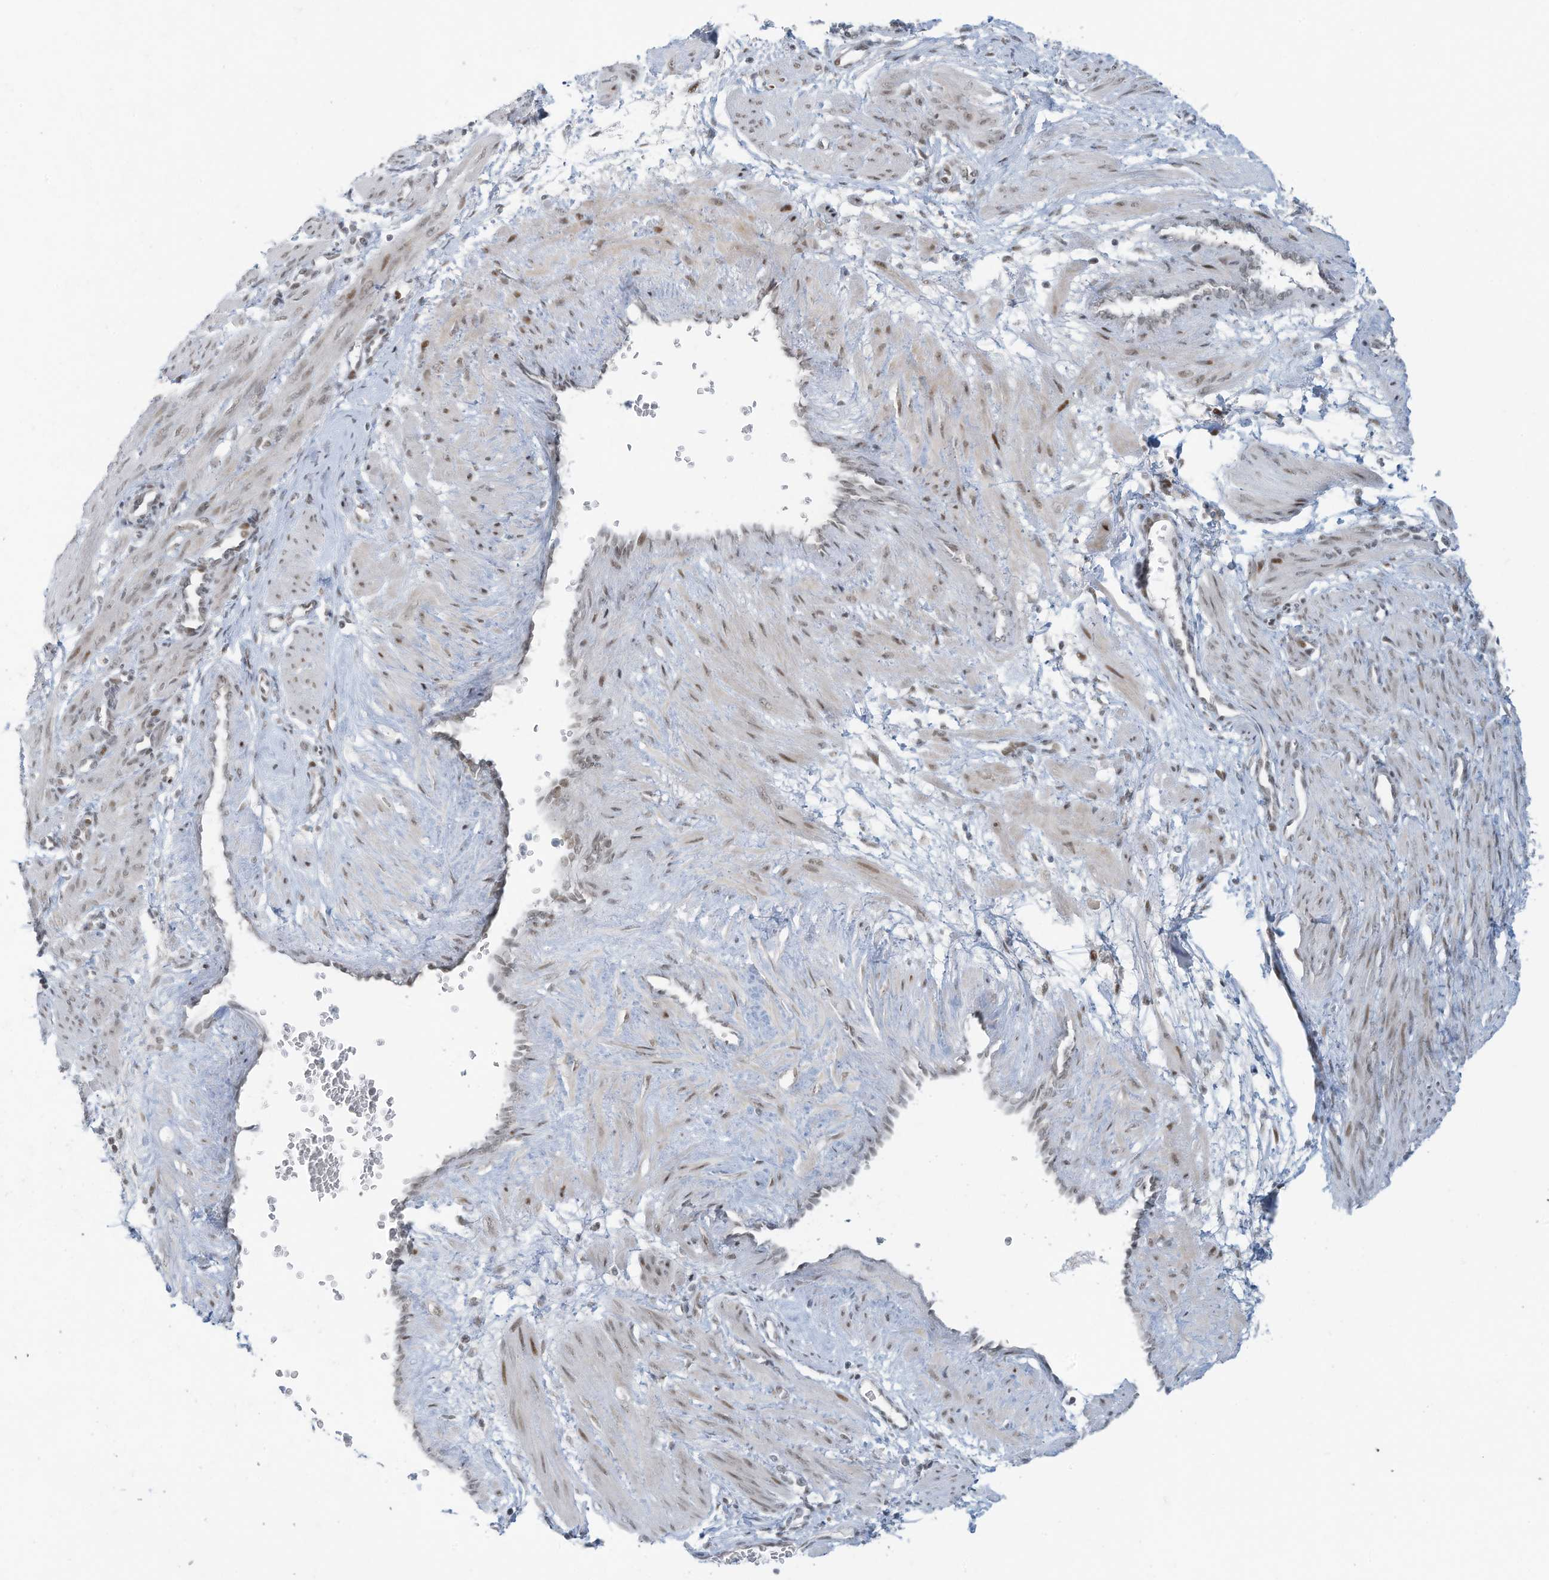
{"staining": {"intensity": "weak", "quantity": ">75%", "location": "nuclear"}, "tissue": "smooth muscle", "cell_type": "Smooth muscle cells", "image_type": "normal", "snomed": [{"axis": "morphology", "description": "Normal tissue, NOS"}, {"axis": "topography", "description": "Endometrium"}], "caption": "High-power microscopy captured an IHC histopathology image of unremarkable smooth muscle, revealing weak nuclear positivity in approximately >75% of smooth muscle cells.", "gene": "ECT2L", "patient": {"sex": "female", "age": 33}}